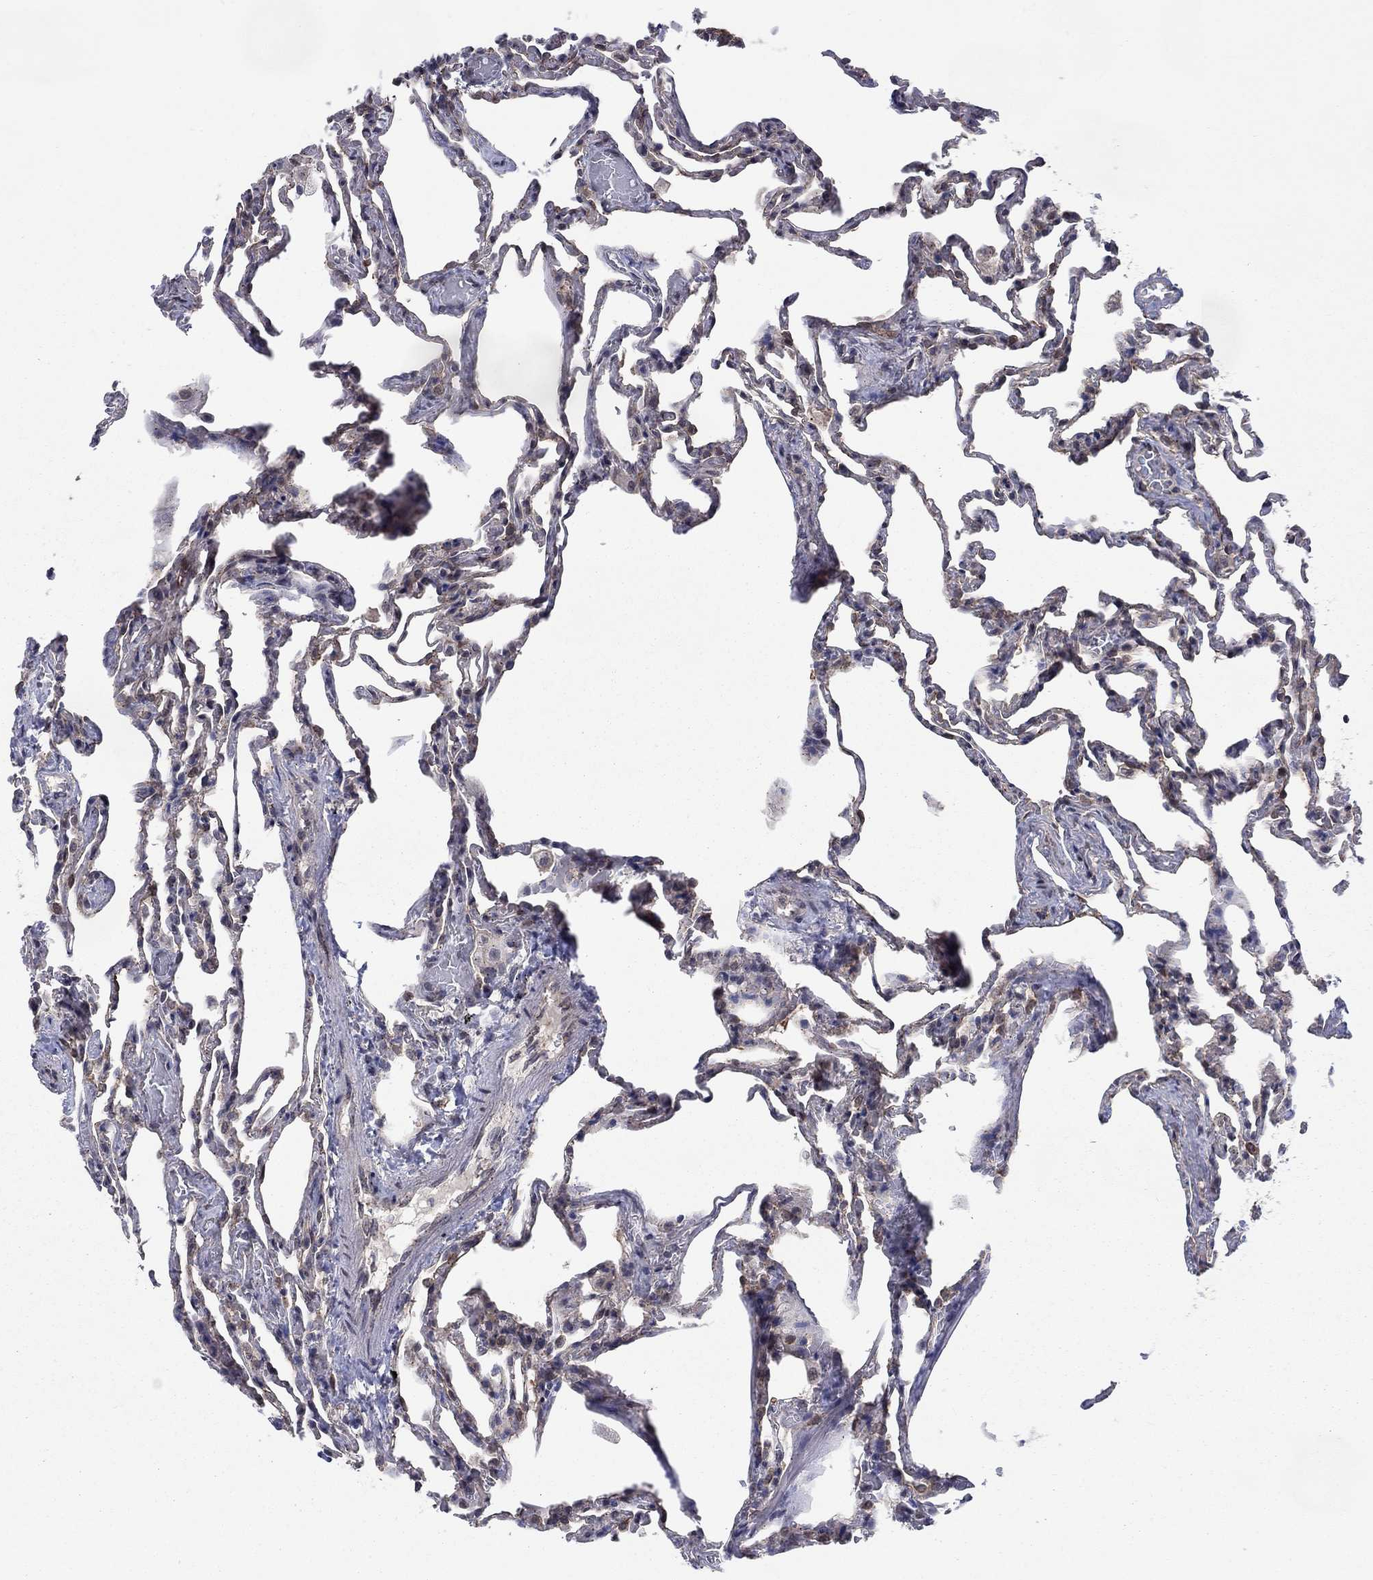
{"staining": {"intensity": "weak", "quantity": "<25%", "location": "cytoplasmic/membranous,nuclear"}, "tissue": "lung", "cell_type": "Alveolar cells", "image_type": "normal", "snomed": [{"axis": "morphology", "description": "Normal tissue, NOS"}, {"axis": "topography", "description": "Lung"}], "caption": "DAB immunohistochemical staining of normal human lung demonstrates no significant expression in alveolar cells.", "gene": "SH3RF1", "patient": {"sex": "female", "age": 43}}